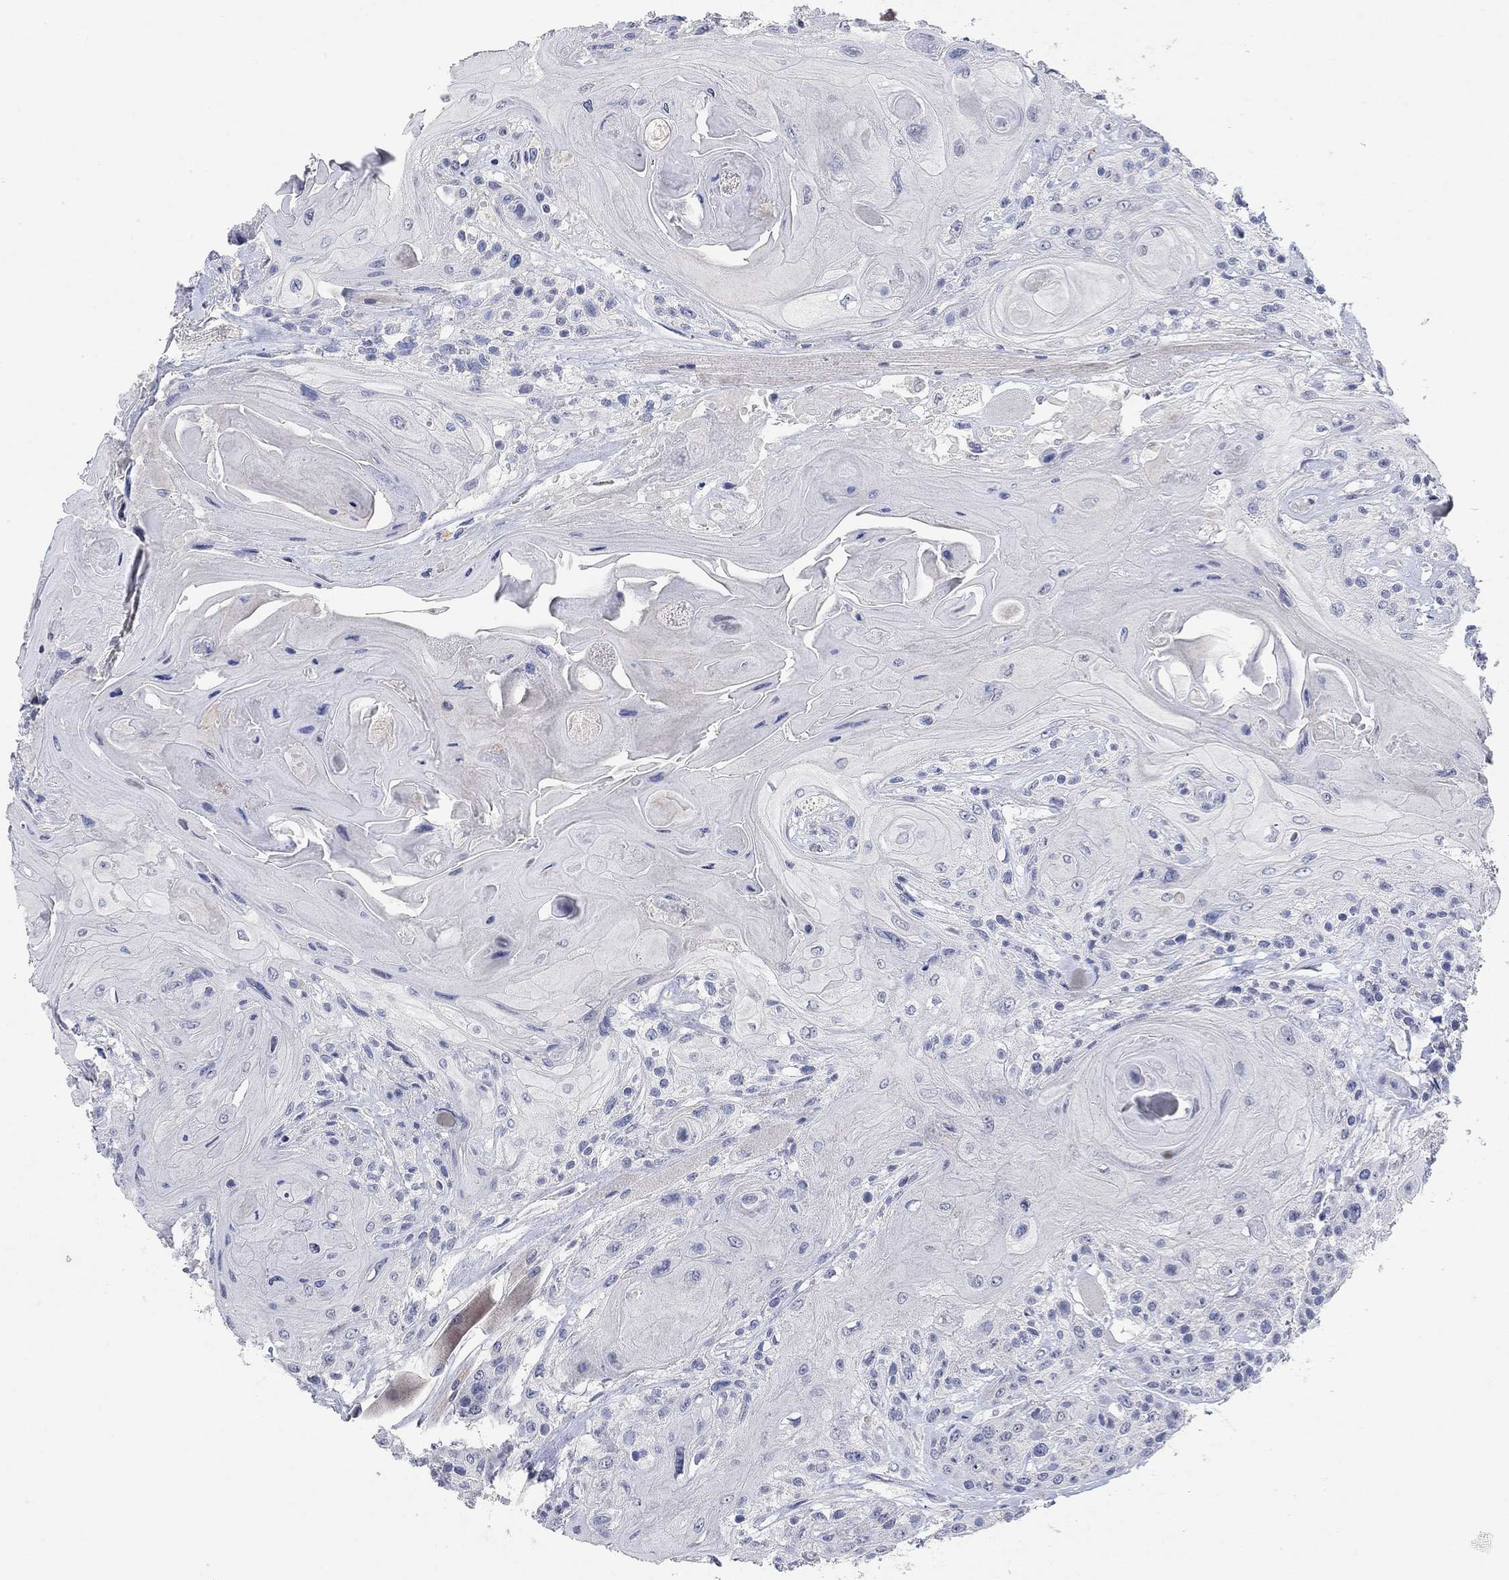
{"staining": {"intensity": "negative", "quantity": "none", "location": "none"}, "tissue": "head and neck cancer", "cell_type": "Tumor cells", "image_type": "cancer", "snomed": [{"axis": "morphology", "description": "Squamous cell carcinoma, NOS"}, {"axis": "topography", "description": "Head-Neck"}], "caption": "Protein analysis of head and neck squamous cell carcinoma exhibits no significant expression in tumor cells.", "gene": "VAT1L", "patient": {"sex": "female", "age": 59}}